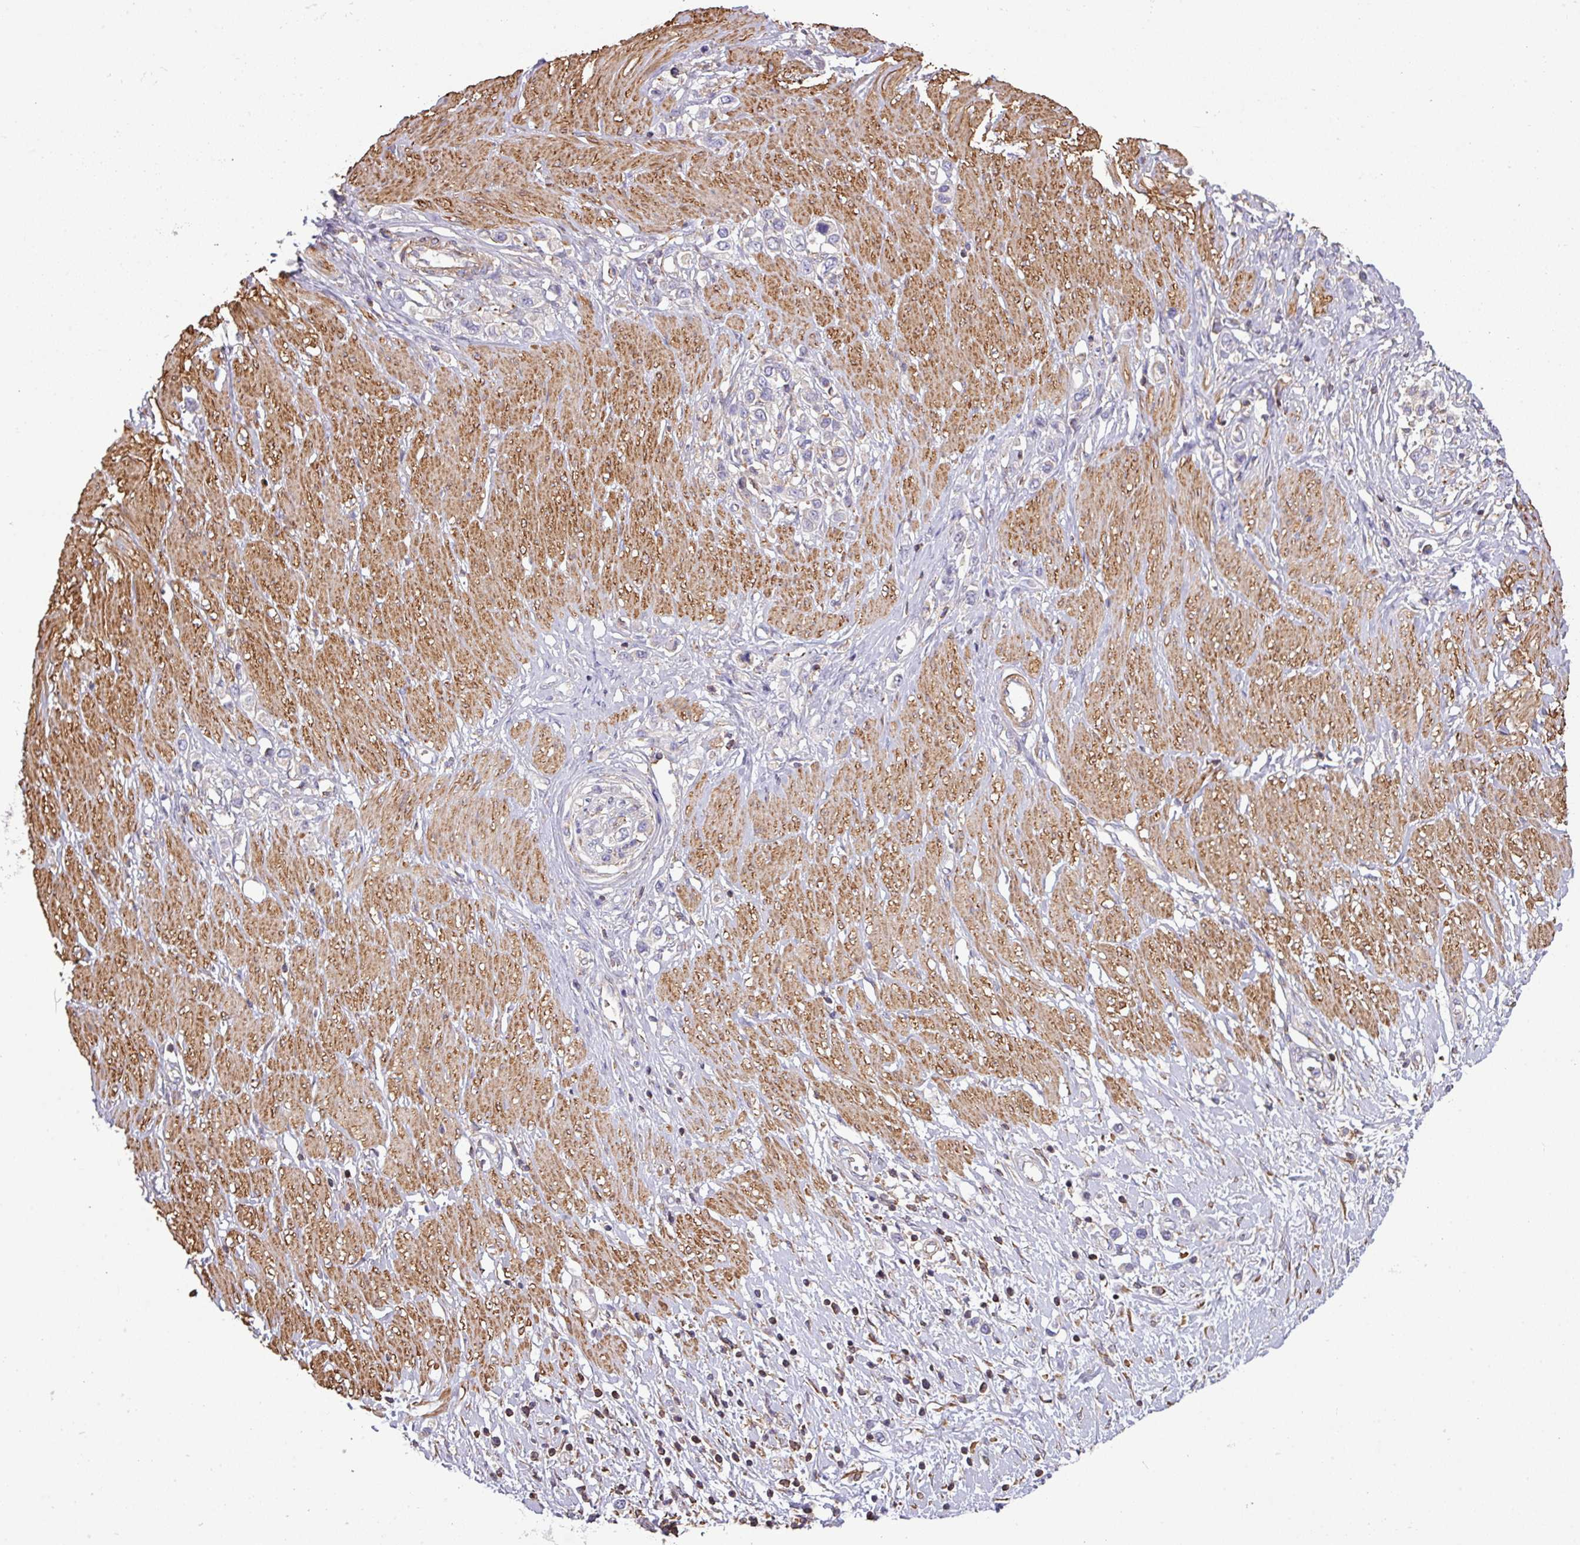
{"staining": {"intensity": "negative", "quantity": "none", "location": "none"}, "tissue": "stomach cancer", "cell_type": "Tumor cells", "image_type": "cancer", "snomed": [{"axis": "morphology", "description": "Normal tissue, NOS"}, {"axis": "morphology", "description": "Adenocarcinoma, NOS"}, {"axis": "topography", "description": "Stomach, upper"}, {"axis": "topography", "description": "Stomach"}], "caption": "An image of adenocarcinoma (stomach) stained for a protein exhibits no brown staining in tumor cells.", "gene": "LRRC41", "patient": {"sex": "female", "age": 65}}